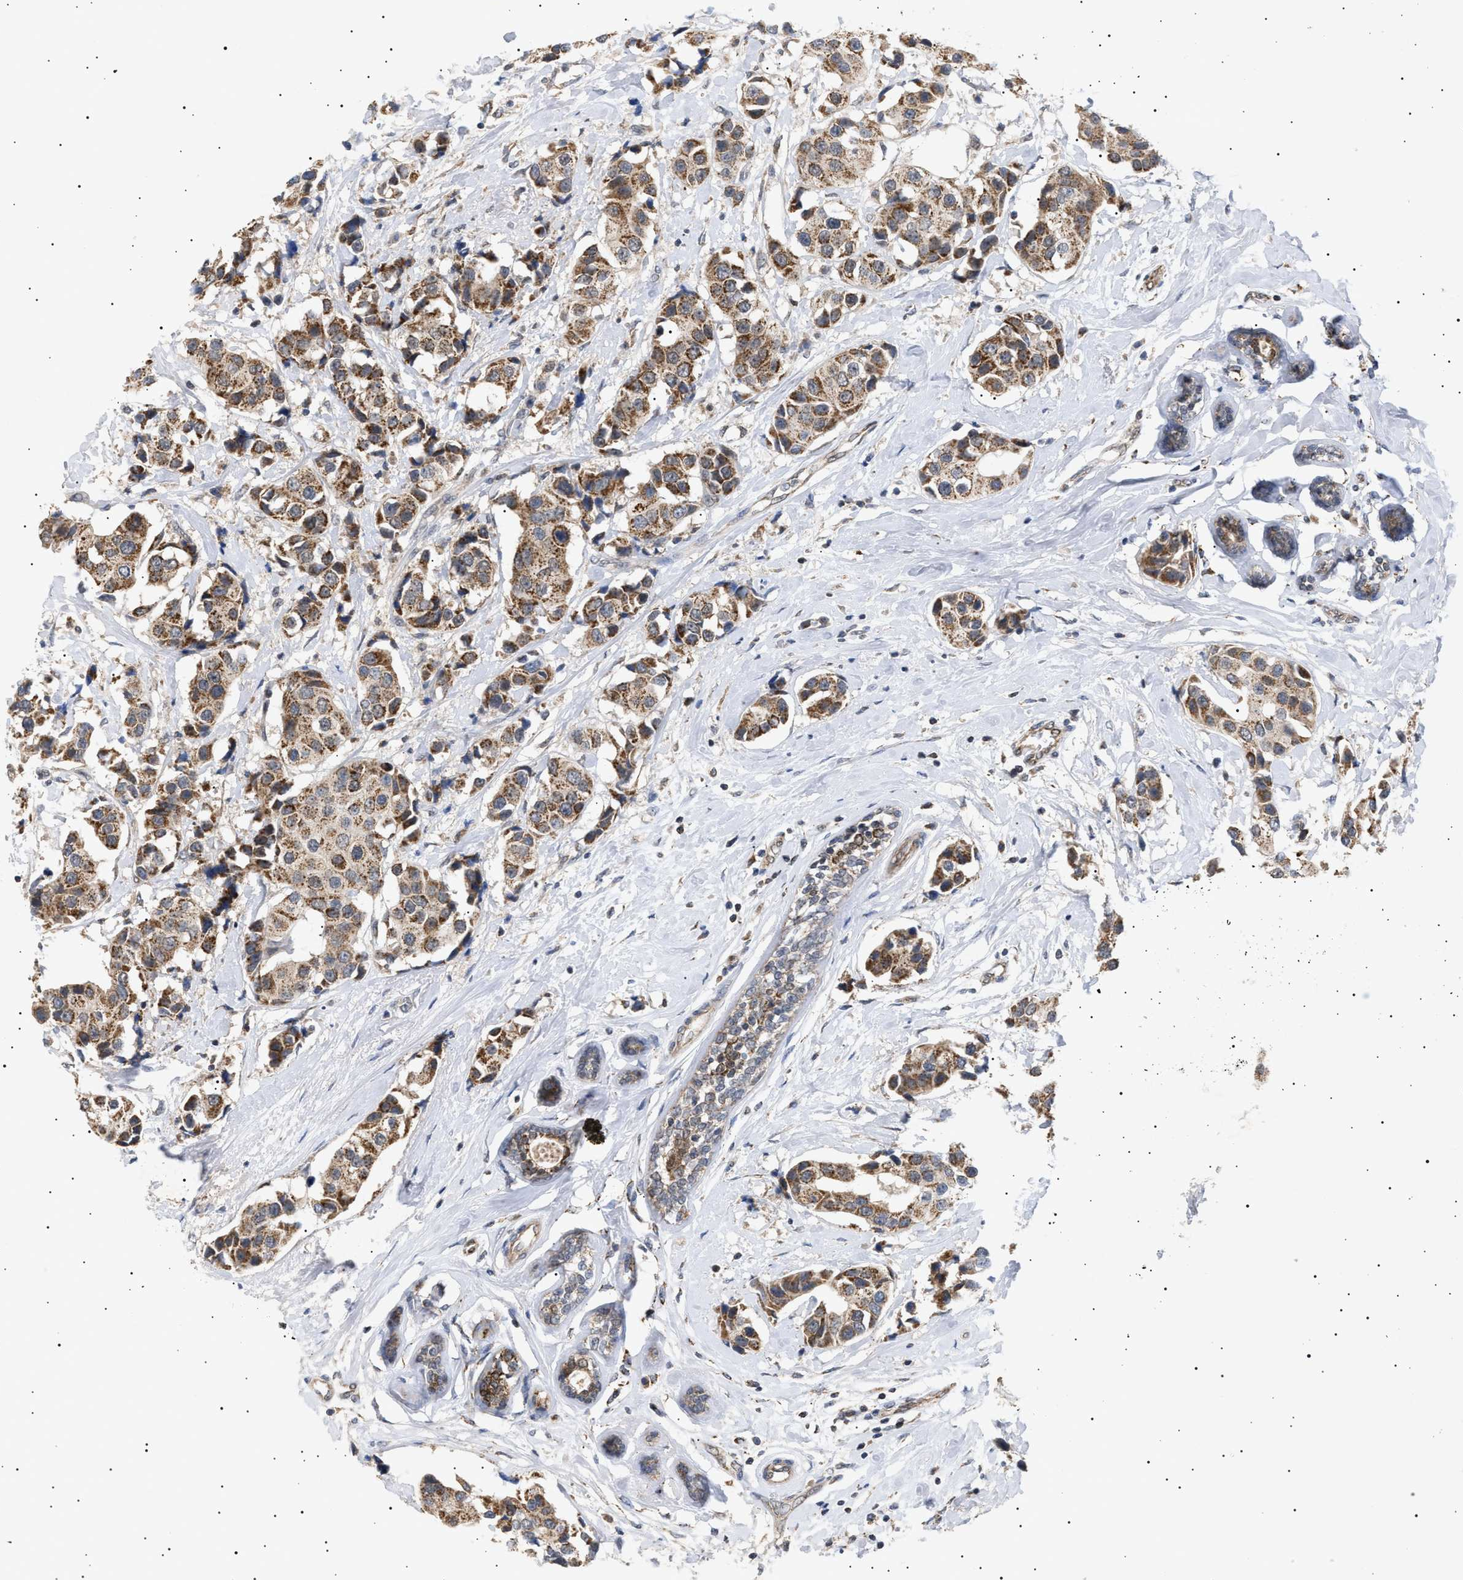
{"staining": {"intensity": "moderate", "quantity": ">75%", "location": "cytoplasmic/membranous"}, "tissue": "breast cancer", "cell_type": "Tumor cells", "image_type": "cancer", "snomed": [{"axis": "morphology", "description": "Normal tissue, NOS"}, {"axis": "morphology", "description": "Duct carcinoma"}, {"axis": "topography", "description": "Breast"}], "caption": "This histopathology image reveals IHC staining of human invasive ductal carcinoma (breast), with medium moderate cytoplasmic/membranous expression in about >75% of tumor cells.", "gene": "SIRT5", "patient": {"sex": "female", "age": 39}}